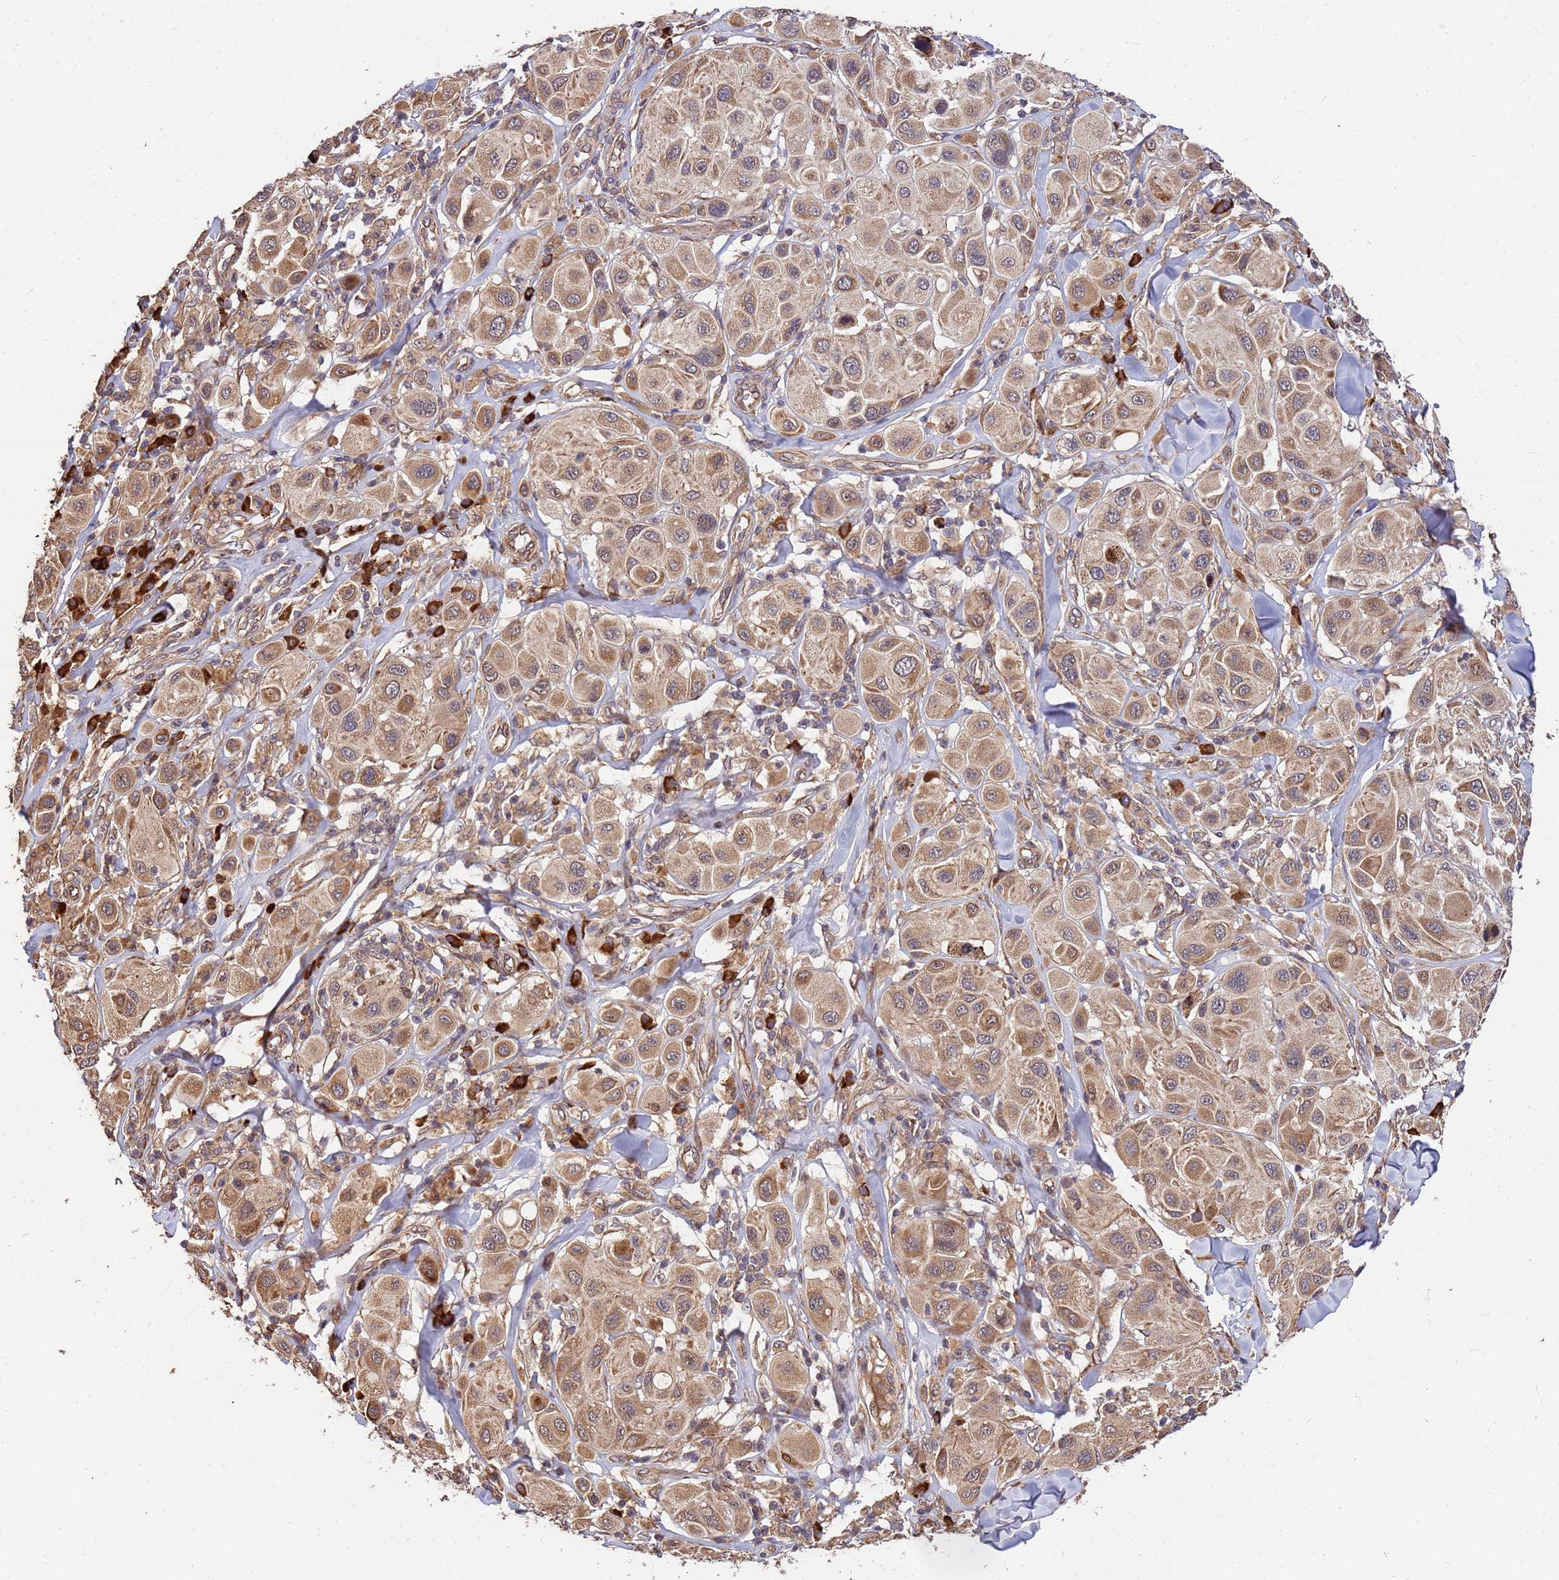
{"staining": {"intensity": "moderate", "quantity": ">75%", "location": "cytoplasmic/membranous"}, "tissue": "melanoma", "cell_type": "Tumor cells", "image_type": "cancer", "snomed": [{"axis": "morphology", "description": "Malignant melanoma, Metastatic site"}, {"axis": "topography", "description": "Skin"}], "caption": "This is a photomicrograph of immunohistochemistry (IHC) staining of melanoma, which shows moderate staining in the cytoplasmic/membranous of tumor cells.", "gene": "ZNF619", "patient": {"sex": "male", "age": 41}}